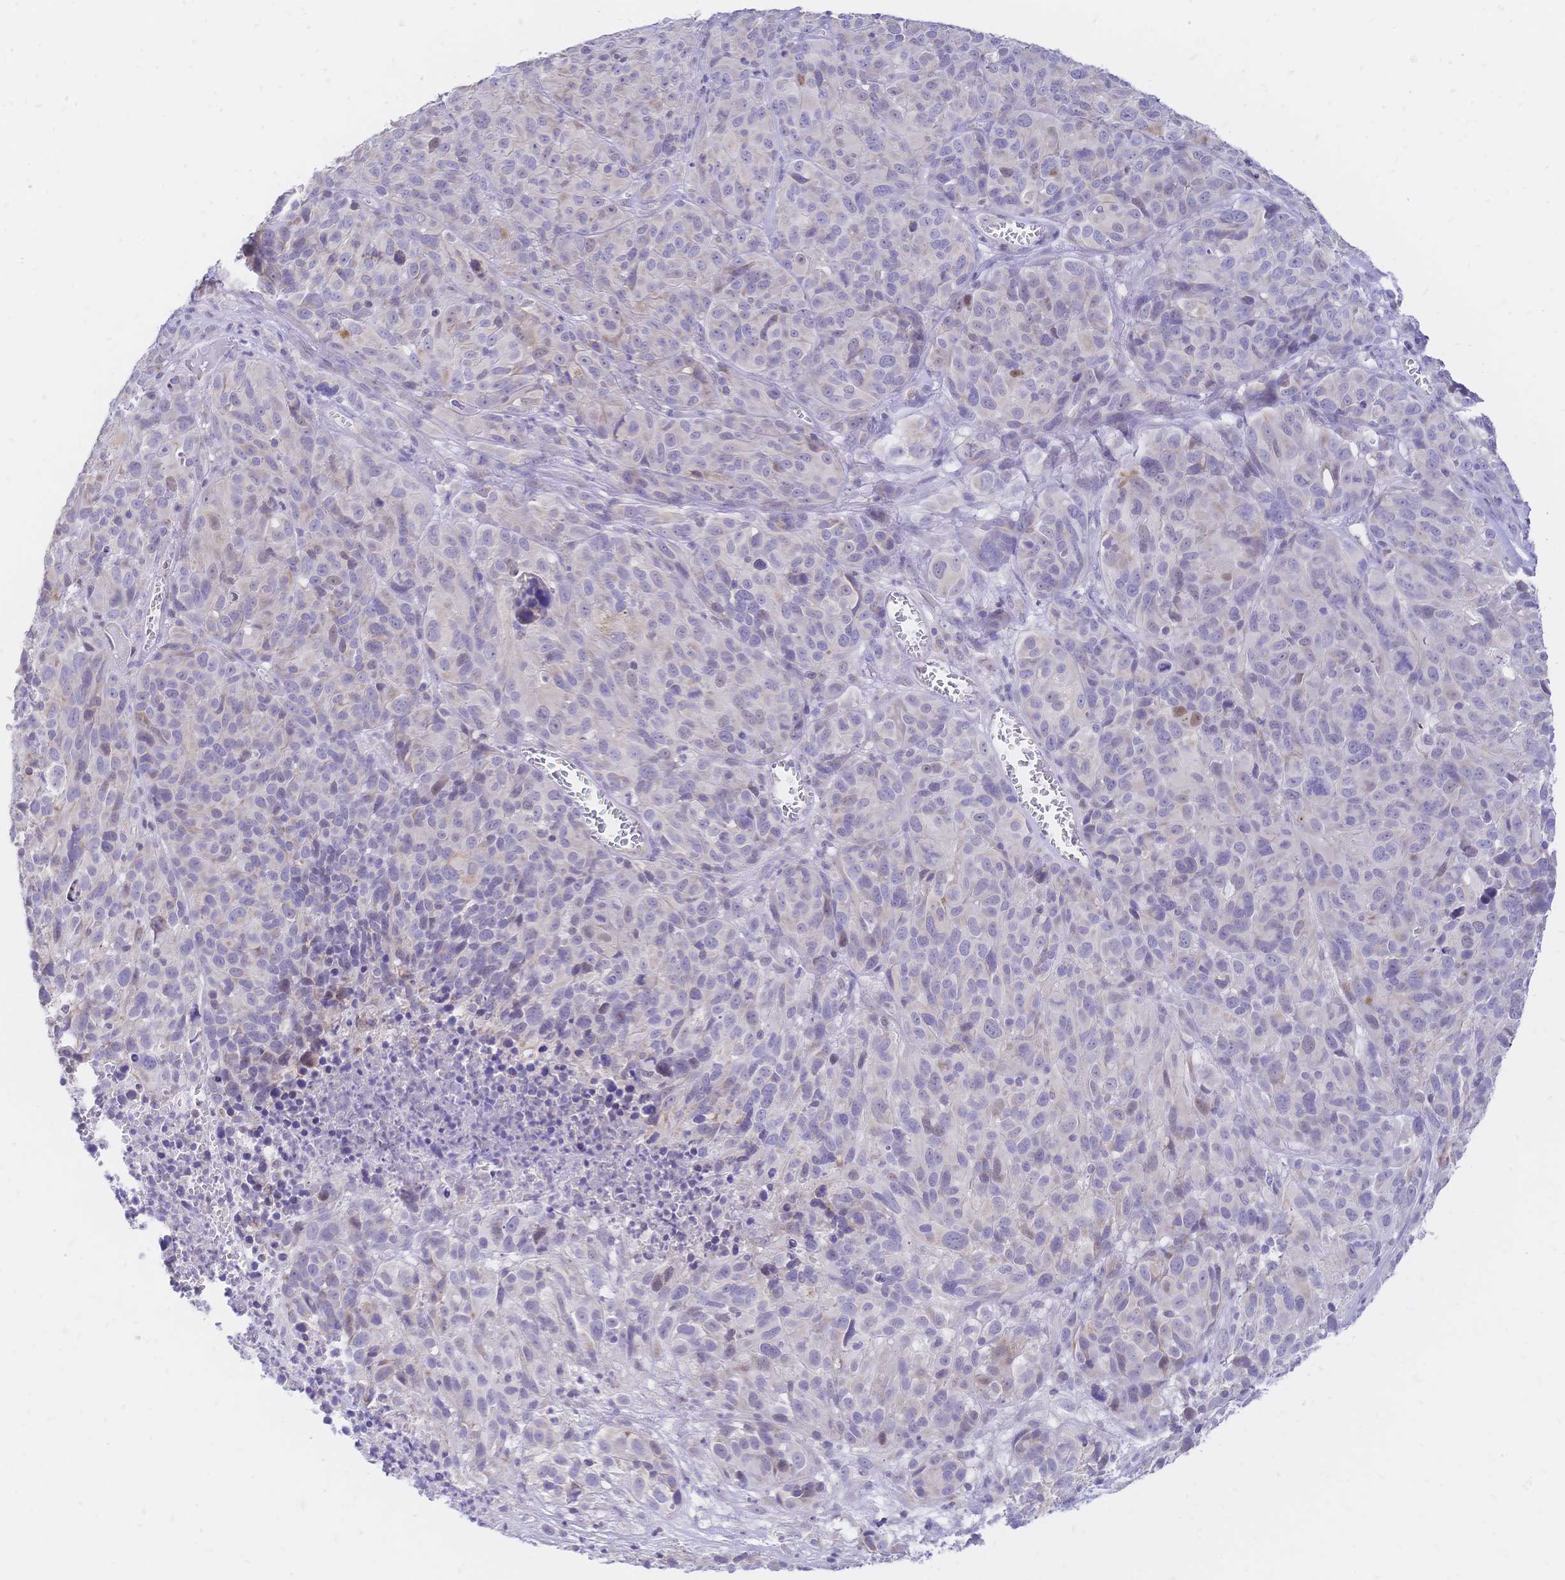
{"staining": {"intensity": "negative", "quantity": "none", "location": "none"}, "tissue": "melanoma", "cell_type": "Tumor cells", "image_type": "cancer", "snomed": [{"axis": "morphology", "description": "Malignant melanoma, NOS"}, {"axis": "topography", "description": "Skin"}], "caption": "Tumor cells show no significant protein staining in melanoma.", "gene": "CLEC18B", "patient": {"sex": "male", "age": 51}}